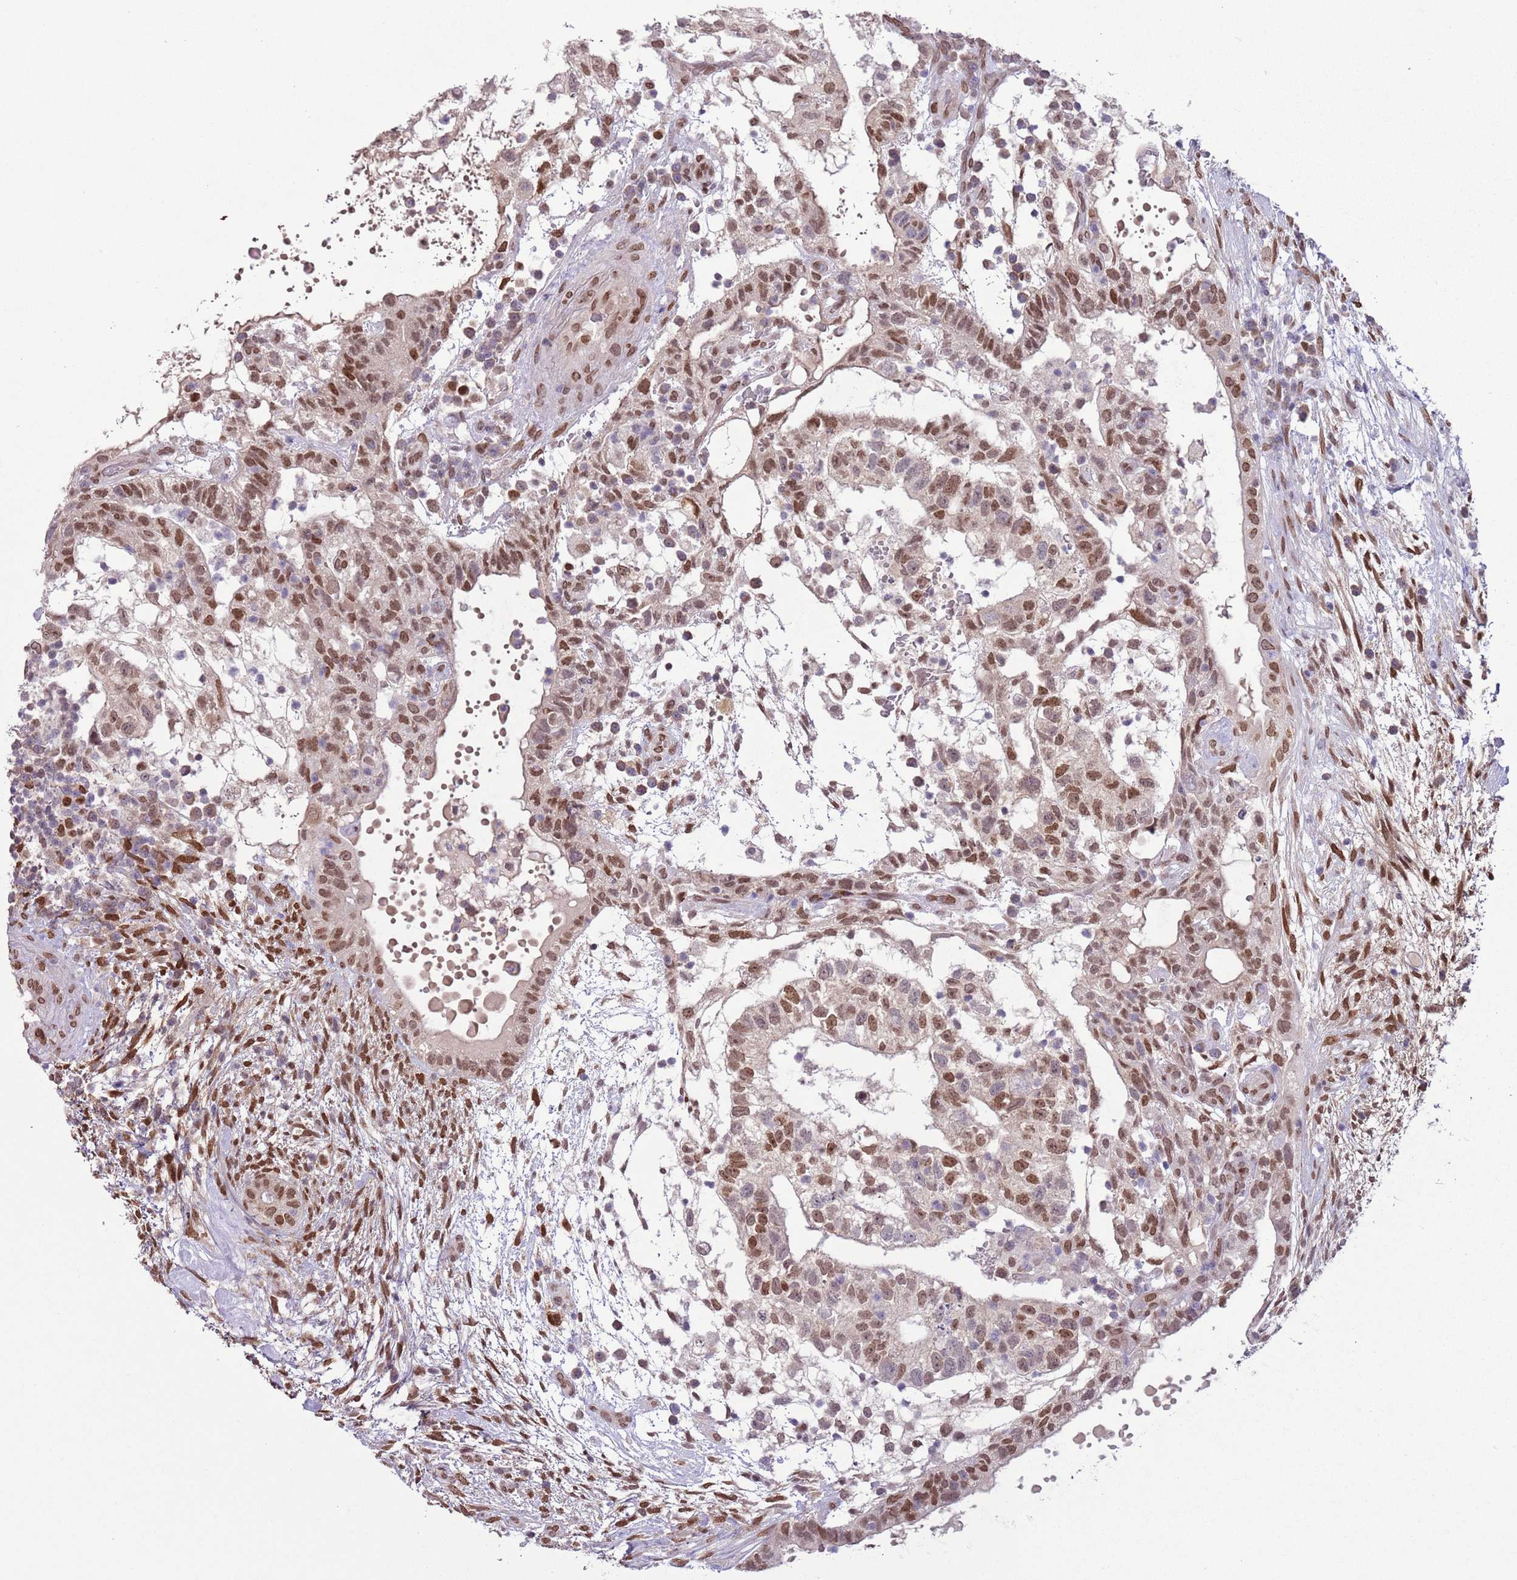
{"staining": {"intensity": "moderate", "quantity": ">75%", "location": "nuclear"}, "tissue": "testis cancer", "cell_type": "Tumor cells", "image_type": "cancer", "snomed": [{"axis": "morphology", "description": "Normal tissue, NOS"}, {"axis": "morphology", "description": "Carcinoma, Embryonal, NOS"}, {"axis": "topography", "description": "Testis"}], "caption": "Testis cancer (embryonal carcinoma) stained with DAB (3,3'-diaminobenzidine) IHC reveals medium levels of moderate nuclear staining in about >75% of tumor cells. (brown staining indicates protein expression, while blue staining denotes nuclei).", "gene": "ZGLP1", "patient": {"sex": "male", "age": 32}}